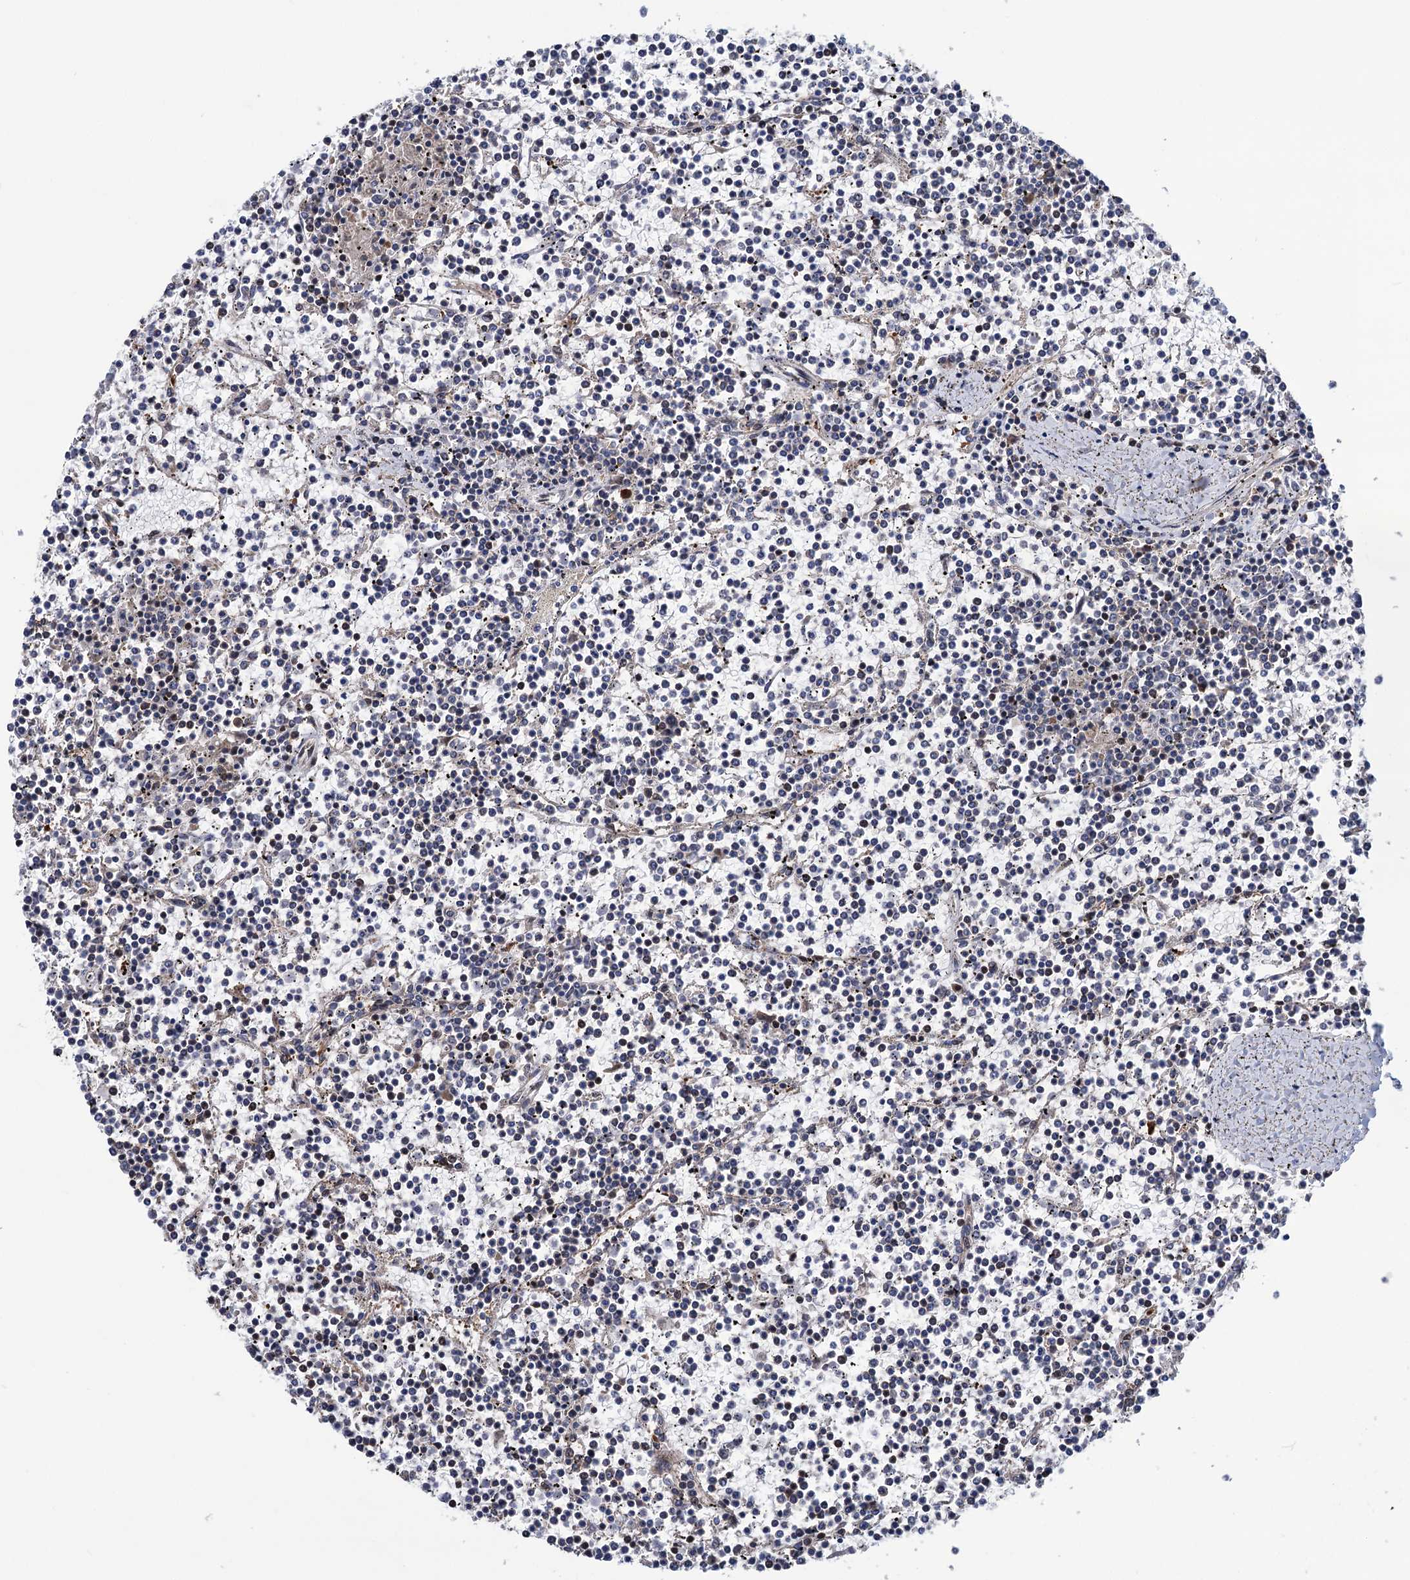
{"staining": {"intensity": "negative", "quantity": "none", "location": "none"}, "tissue": "lymphoma", "cell_type": "Tumor cells", "image_type": "cancer", "snomed": [{"axis": "morphology", "description": "Malignant lymphoma, non-Hodgkin's type, Low grade"}, {"axis": "topography", "description": "Spleen"}], "caption": "Immunohistochemistry histopathology image of human malignant lymphoma, non-Hodgkin's type (low-grade) stained for a protein (brown), which displays no staining in tumor cells.", "gene": "UBR1", "patient": {"sex": "female", "age": 19}}